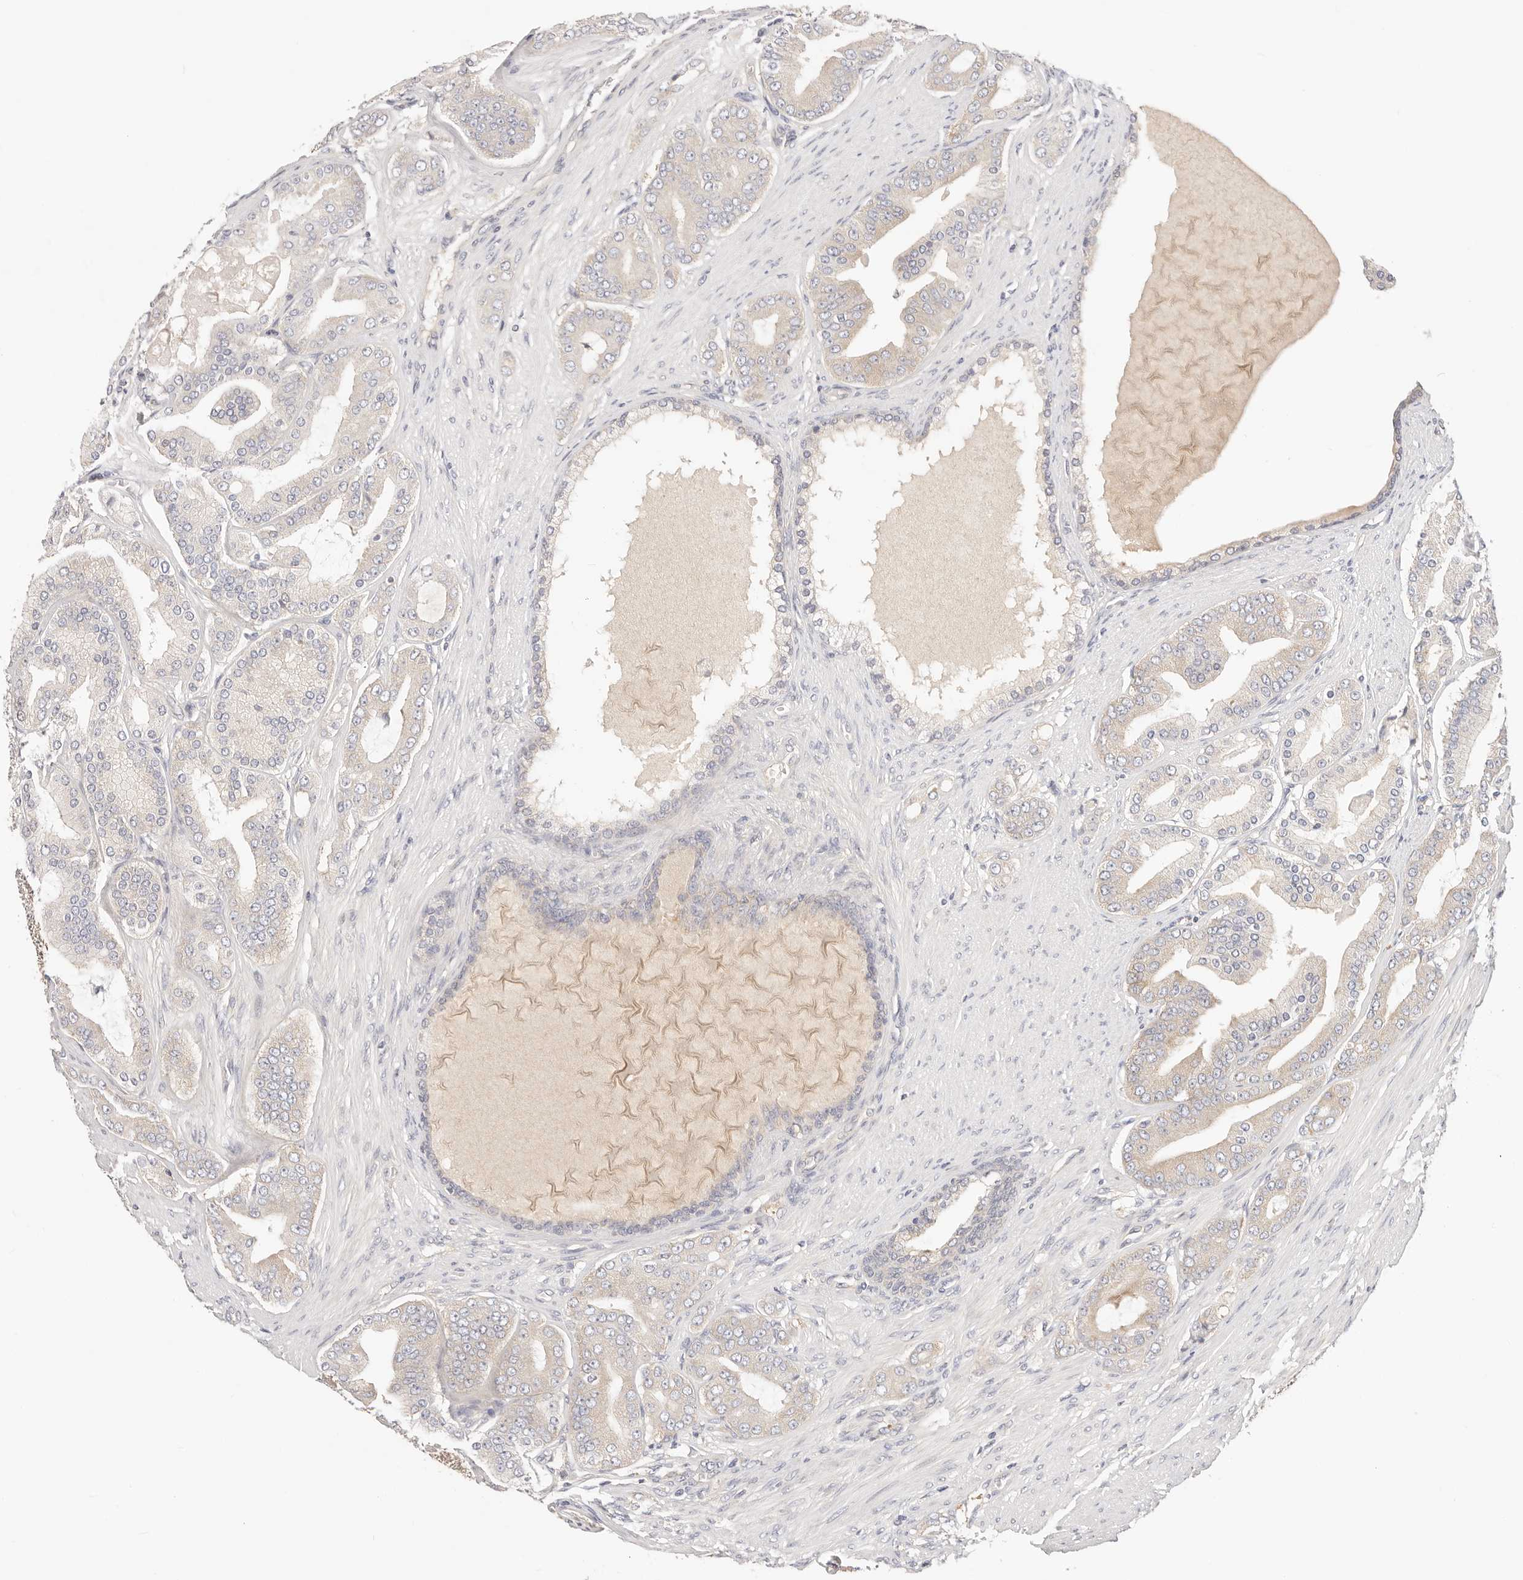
{"staining": {"intensity": "weak", "quantity": "25%-75%", "location": "cytoplasmic/membranous"}, "tissue": "prostate cancer", "cell_type": "Tumor cells", "image_type": "cancer", "snomed": [{"axis": "morphology", "description": "Adenocarcinoma, High grade"}, {"axis": "topography", "description": "Prostate"}], "caption": "Brown immunohistochemical staining in human prostate cancer (high-grade adenocarcinoma) exhibits weak cytoplasmic/membranous positivity in approximately 25%-75% of tumor cells.", "gene": "KCMF1", "patient": {"sex": "male", "age": 60}}